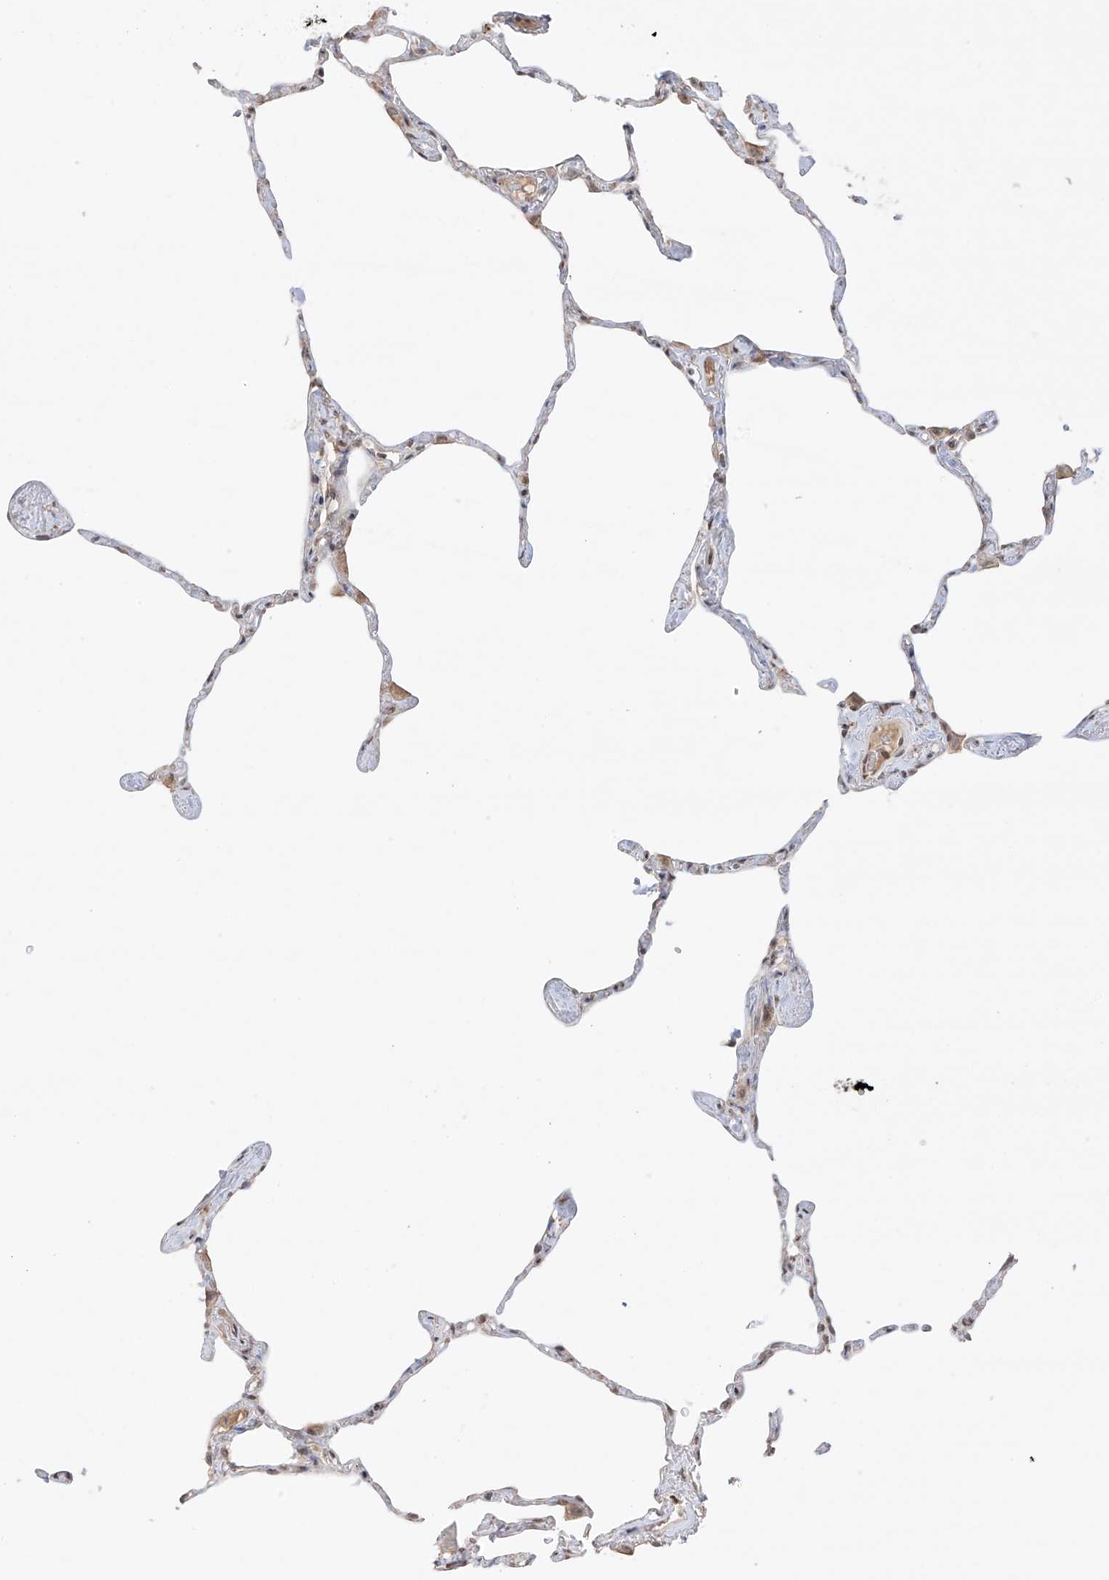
{"staining": {"intensity": "negative", "quantity": "none", "location": "none"}, "tissue": "lung", "cell_type": "Alveolar cells", "image_type": "normal", "snomed": [{"axis": "morphology", "description": "Normal tissue, NOS"}, {"axis": "topography", "description": "Lung"}], "caption": "Immunohistochemistry (IHC) micrograph of unremarkable lung stained for a protein (brown), which reveals no positivity in alveolar cells.", "gene": "N4BP3", "patient": {"sex": "male", "age": 65}}